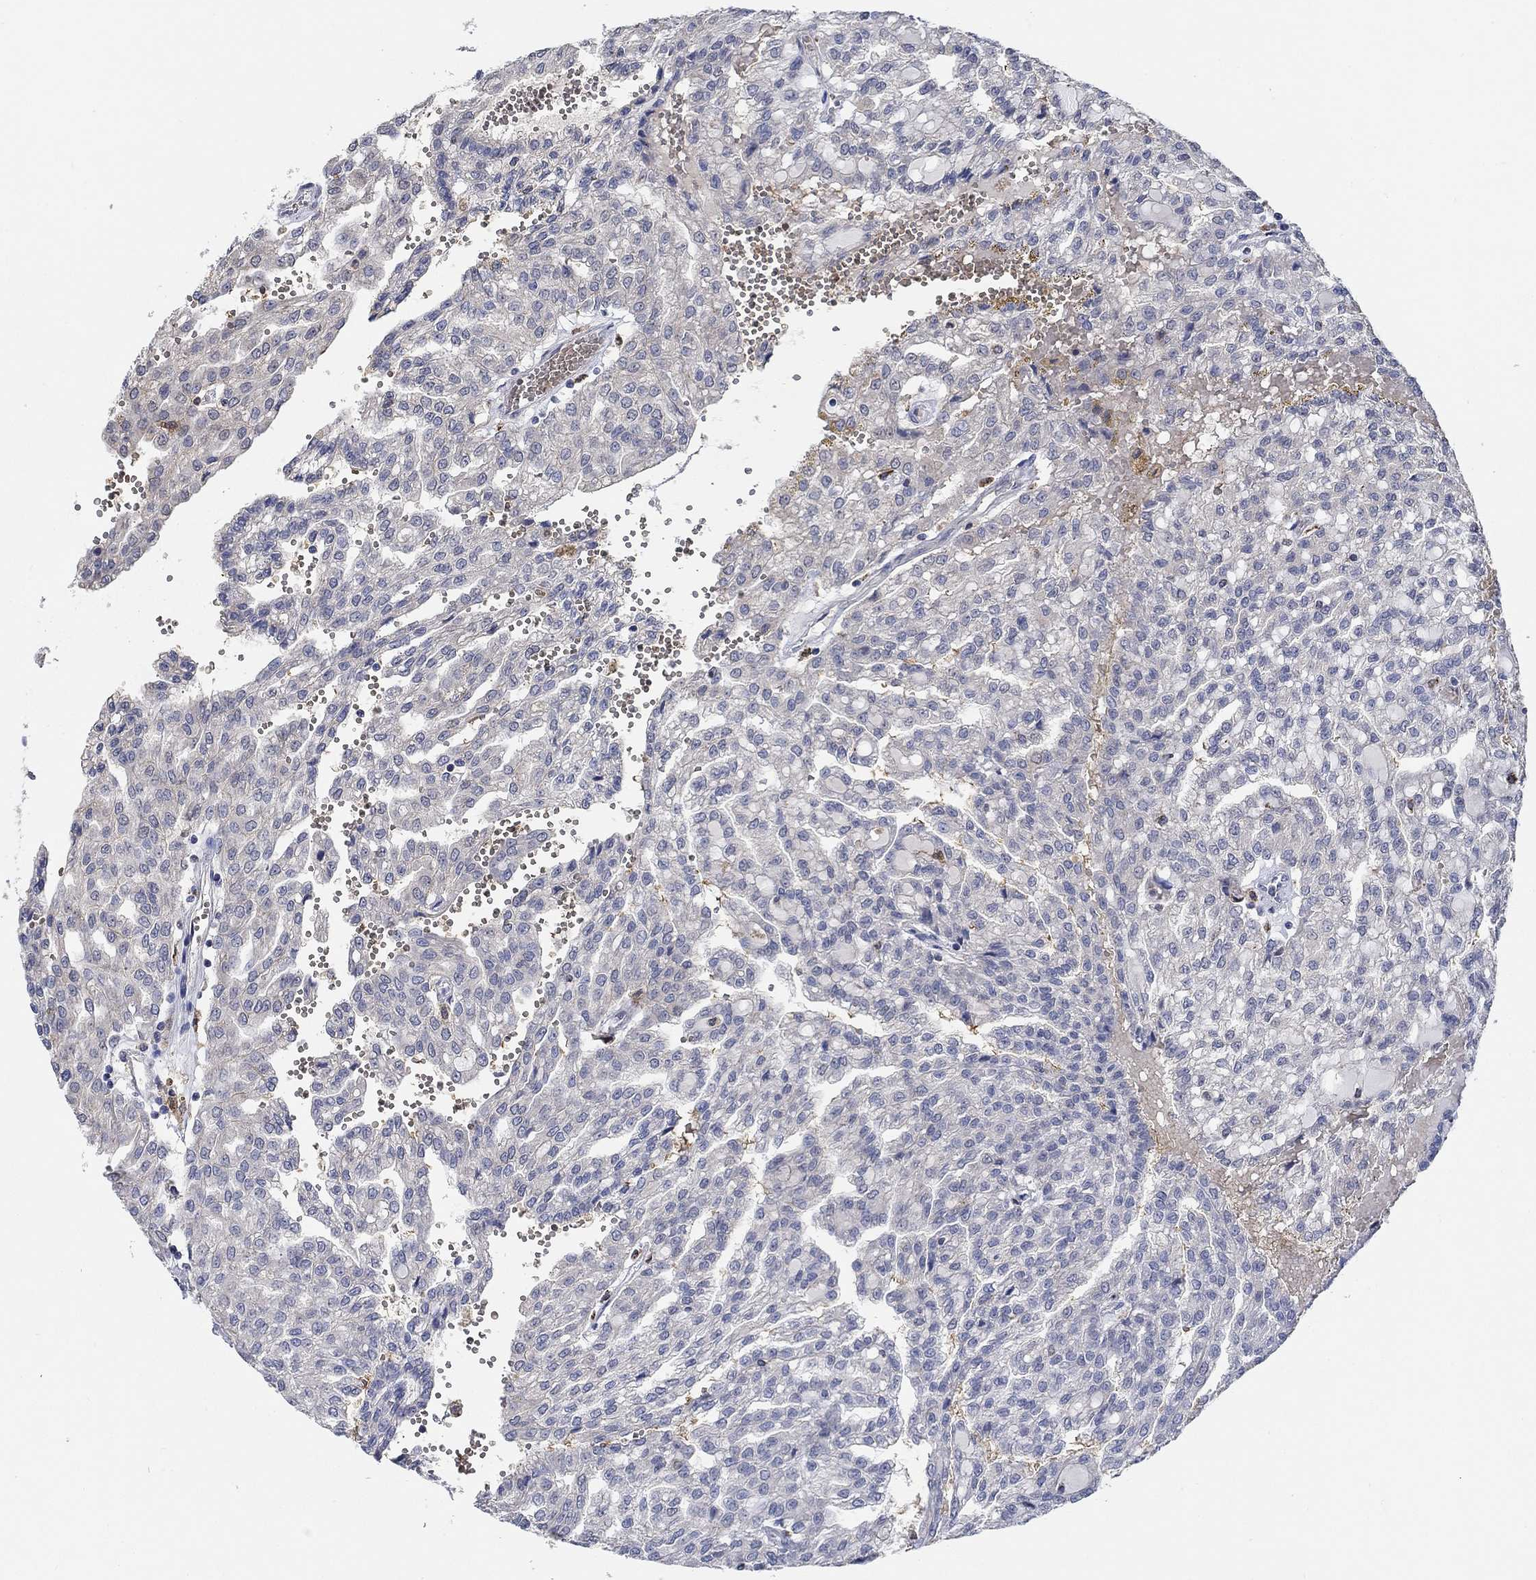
{"staining": {"intensity": "negative", "quantity": "none", "location": "none"}, "tissue": "renal cancer", "cell_type": "Tumor cells", "image_type": "cancer", "snomed": [{"axis": "morphology", "description": "Adenocarcinoma, NOS"}, {"axis": "topography", "description": "Kidney"}], "caption": "High magnification brightfield microscopy of renal cancer (adenocarcinoma) stained with DAB (3,3'-diaminobenzidine) (brown) and counterstained with hematoxylin (blue): tumor cells show no significant expression. Brightfield microscopy of immunohistochemistry stained with DAB (brown) and hematoxylin (blue), captured at high magnification.", "gene": "MPP1", "patient": {"sex": "male", "age": 63}}